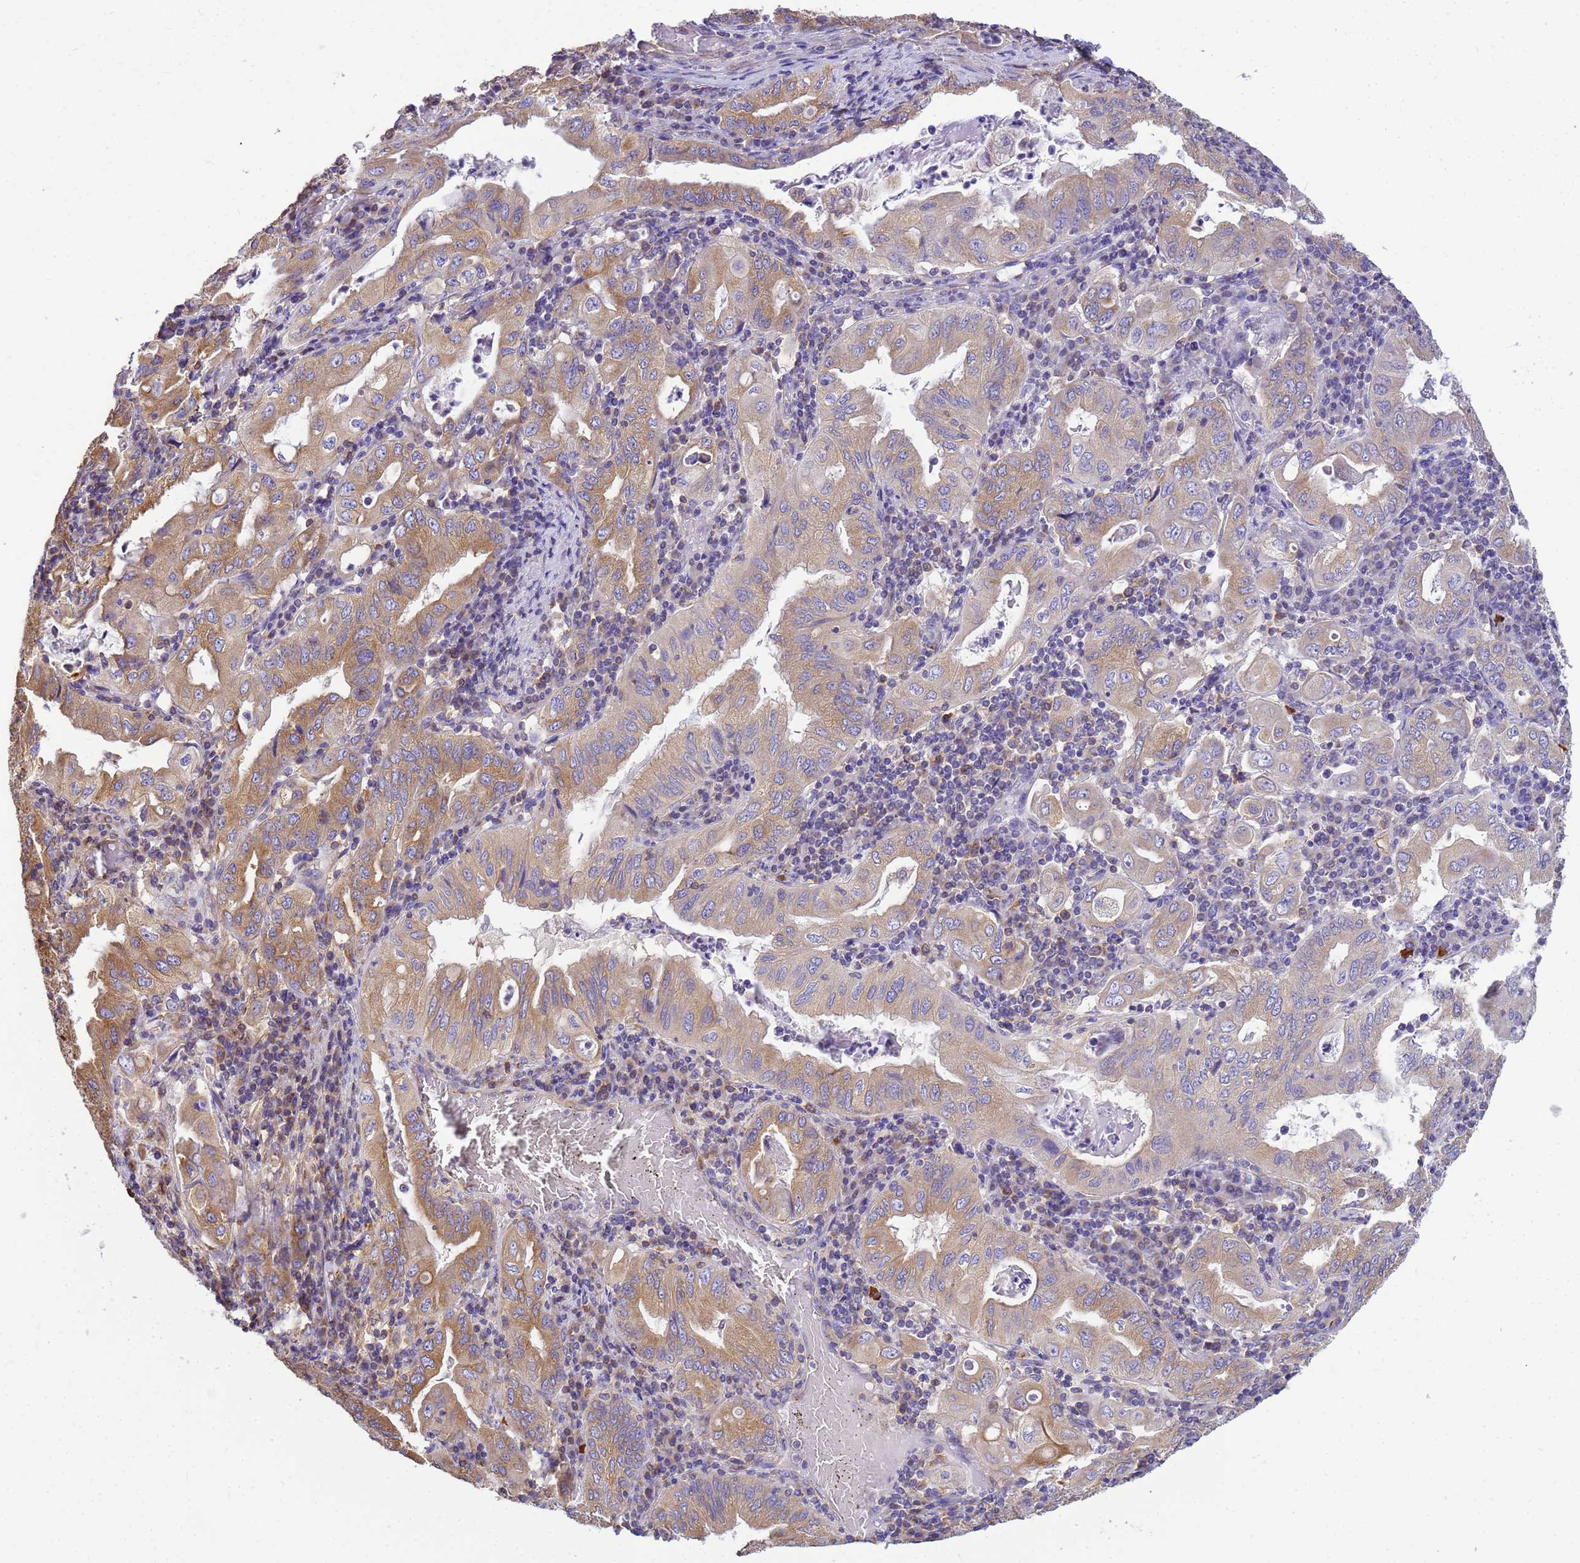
{"staining": {"intensity": "moderate", "quantity": "25%-75%", "location": "cytoplasmic/membranous"}, "tissue": "stomach cancer", "cell_type": "Tumor cells", "image_type": "cancer", "snomed": [{"axis": "morphology", "description": "Normal tissue, NOS"}, {"axis": "morphology", "description": "Adenocarcinoma, NOS"}, {"axis": "topography", "description": "Esophagus"}, {"axis": "topography", "description": "Stomach, upper"}, {"axis": "topography", "description": "Peripheral nerve tissue"}], "caption": "A histopathology image showing moderate cytoplasmic/membranous expression in approximately 25%-75% of tumor cells in adenocarcinoma (stomach), as visualized by brown immunohistochemical staining.", "gene": "TUBB1", "patient": {"sex": "male", "age": 62}}